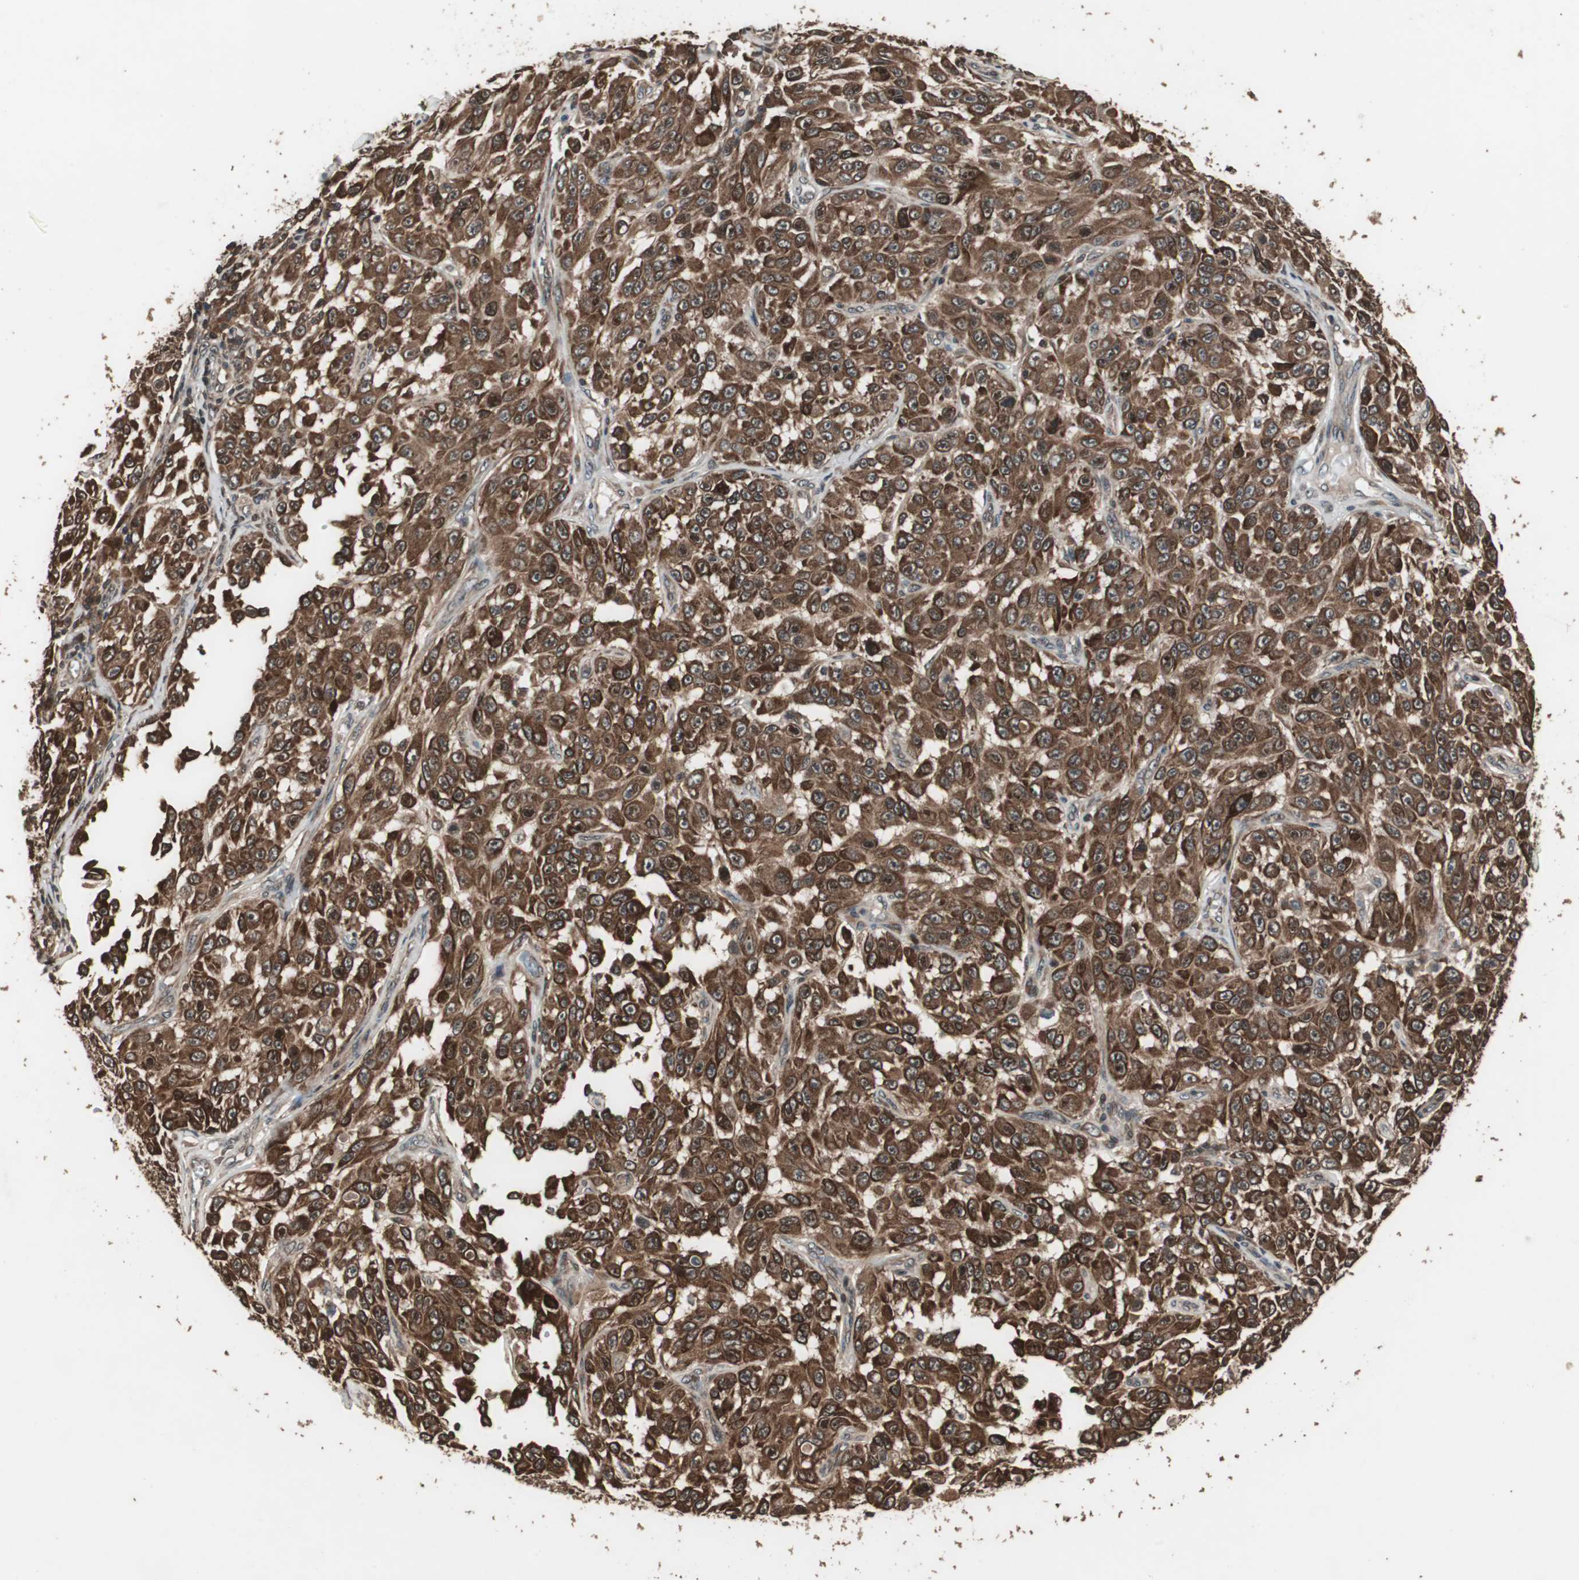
{"staining": {"intensity": "strong", "quantity": ">75%", "location": "cytoplasmic/membranous"}, "tissue": "melanoma", "cell_type": "Tumor cells", "image_type": "cancer", "snomed": [{"axis": "morphology", "description": "Malignant melanoma, NOS"}, {"axis": "topography", "description": "Skin"}], "caption": "The histopathology image reveals a brown stain indicating the presence of a protein in the cytoplasmic/membranous of tumor cells in malignant melanoma.", "gene": "LAMTOR5", "patient": {"sex": "male", "age": 30}}